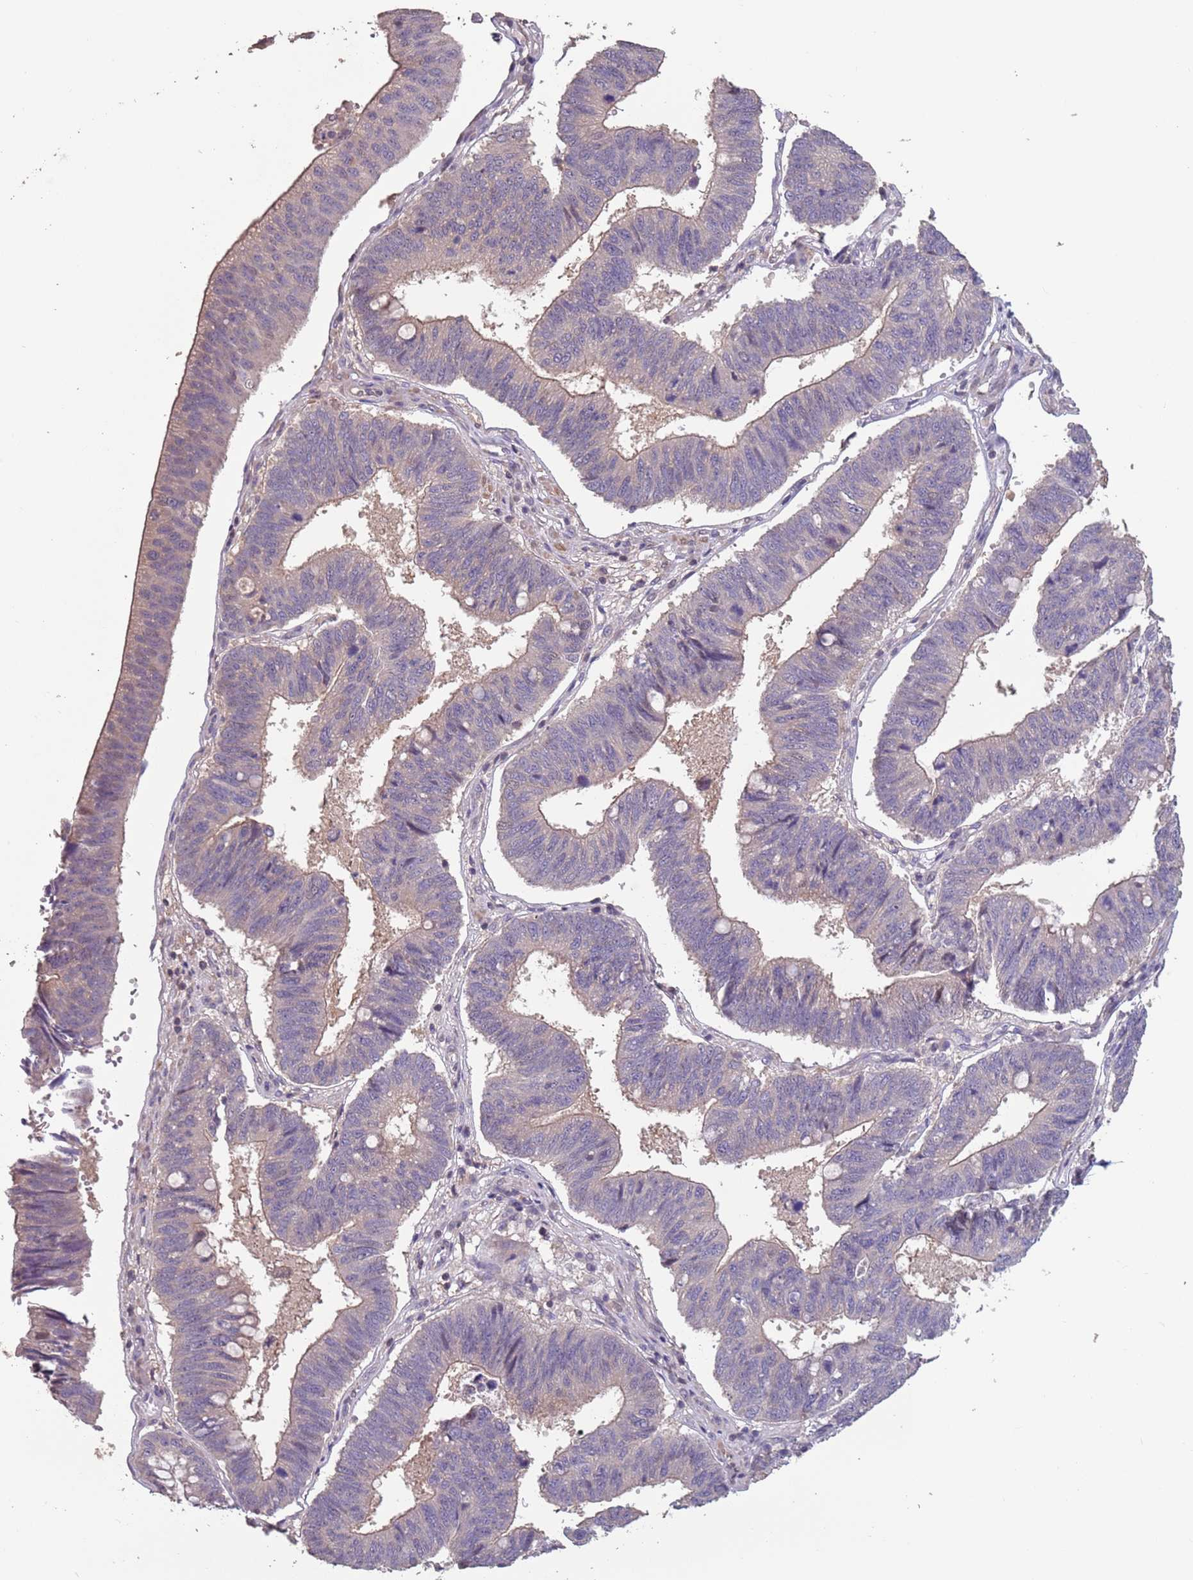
{"staining": {"intensity": "weak", "quantity": "<25%", "location": "cytoplasmic/membranous"}, "tissue": "stomach cancer", "cell_type": "Tumor cells", "image_type": "cancer", "snomed": [{"axis": "morphology", "description": "Adenocarcinoma, NOS"}, {"axis": "topography", "description": "Stomach"}], "caption": "Human stomach adenocarcinoma stained for a protein using immunohistochemistry (IHC) shows no expression in tumor cells.", "gene": "MBD3L1", "patient": {"sex": "male", "age": 59}}